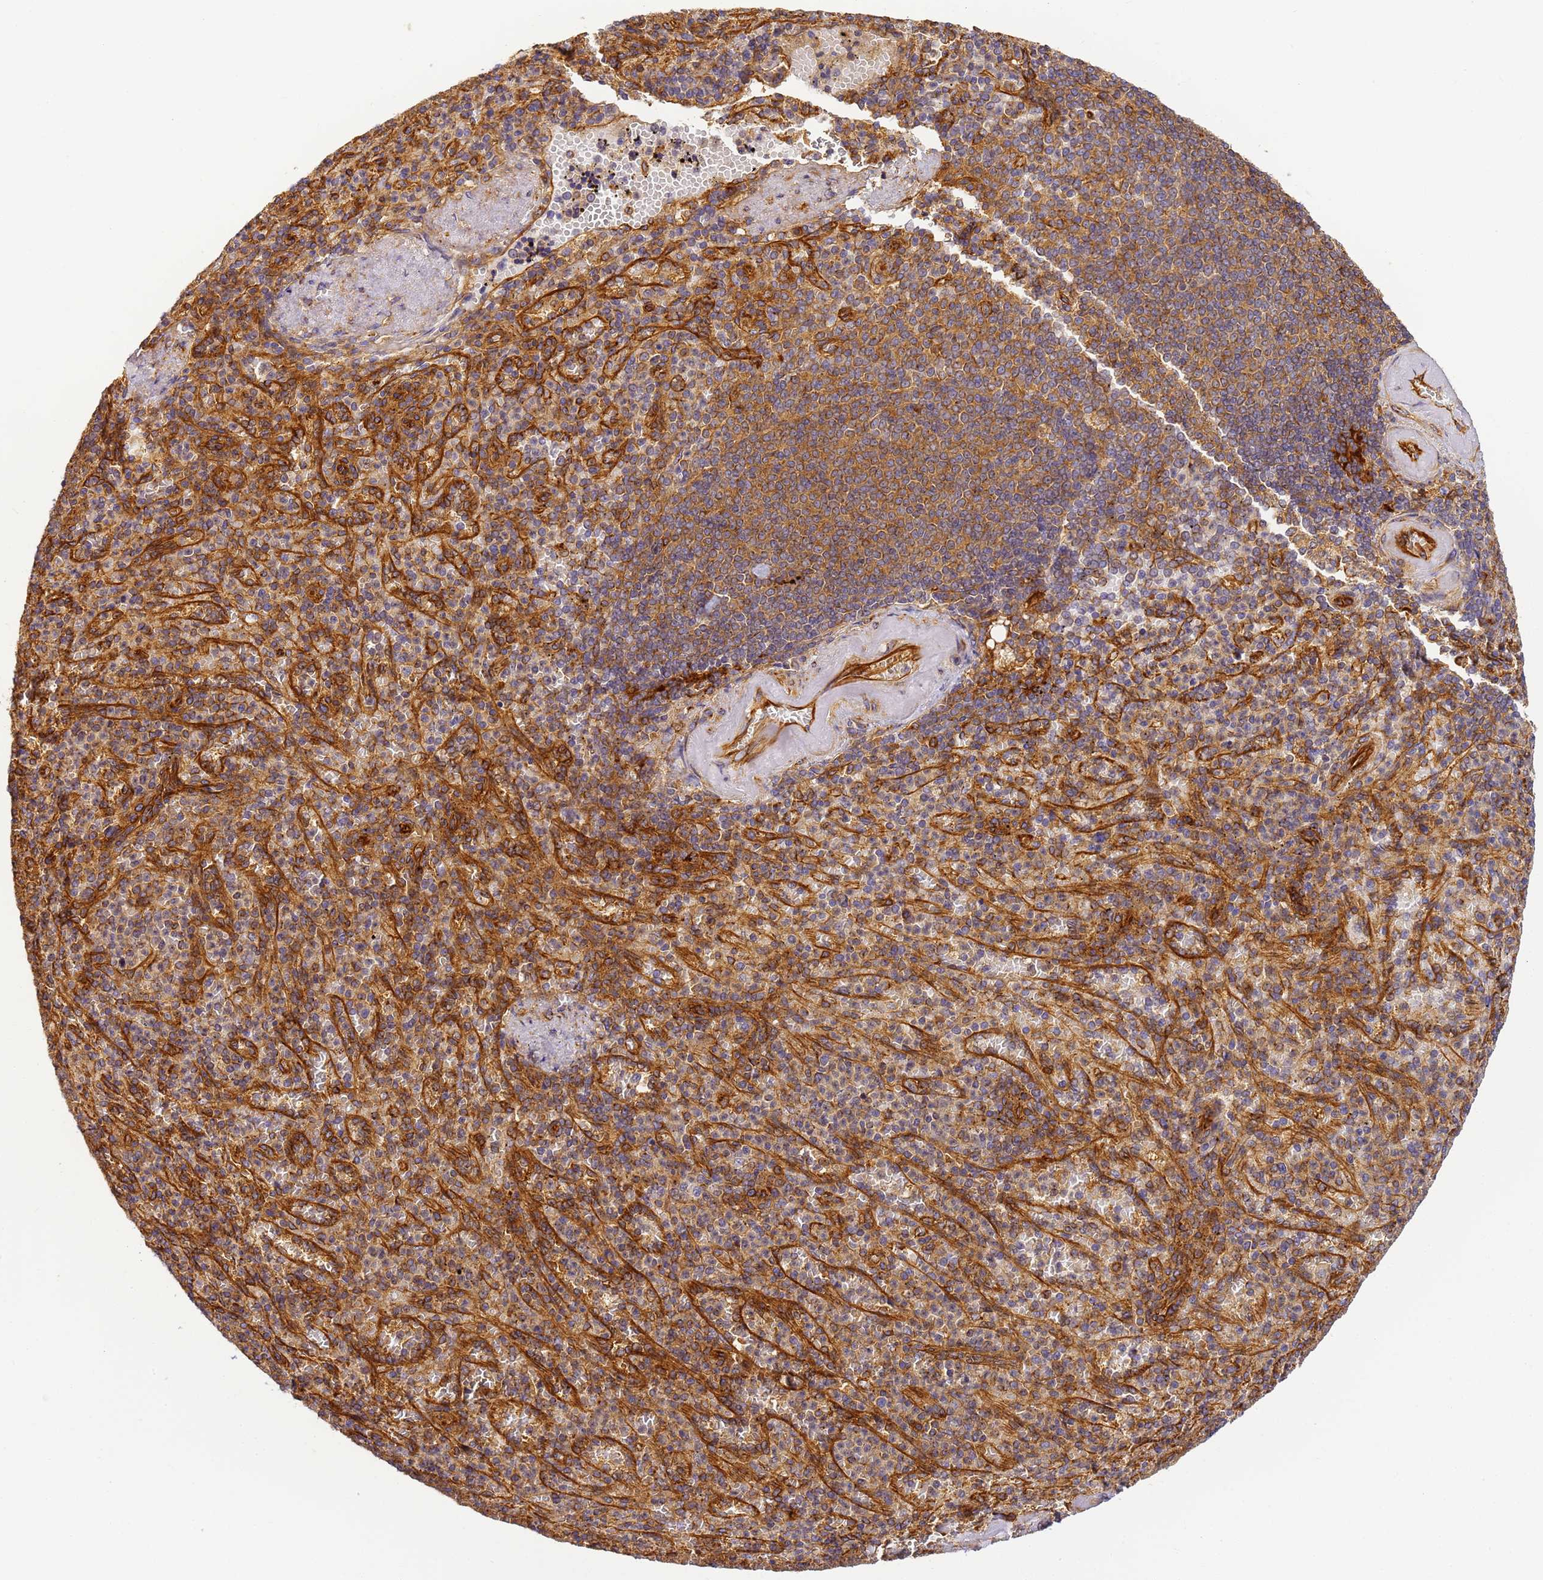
{"staining": {"intensity": "moderate", "quantity": "25%-75%", "location": "cytoplasmic/membranous"}, "tissue": "spleen", "cell_type": "Cells in red pulp", "image_type": "normal", "snomed": [{"axis": "morphology", "description": "Normal tissue, NOS"}, {"axis": "topography", "description": "Spleen"}], "caption": "The image shows a brown stain indicating the presence of a protein in the cytoplasmic/membranous of cells in red pulp in spleen. The staining was performed using DAB (3,3'-diaminobenzidine), with brown indicating positive protein expression. Nuclei are stained blue with hematoxylin.", "gene": "DYNC1I2", "patient": {"sex": "female", "age": 74}}